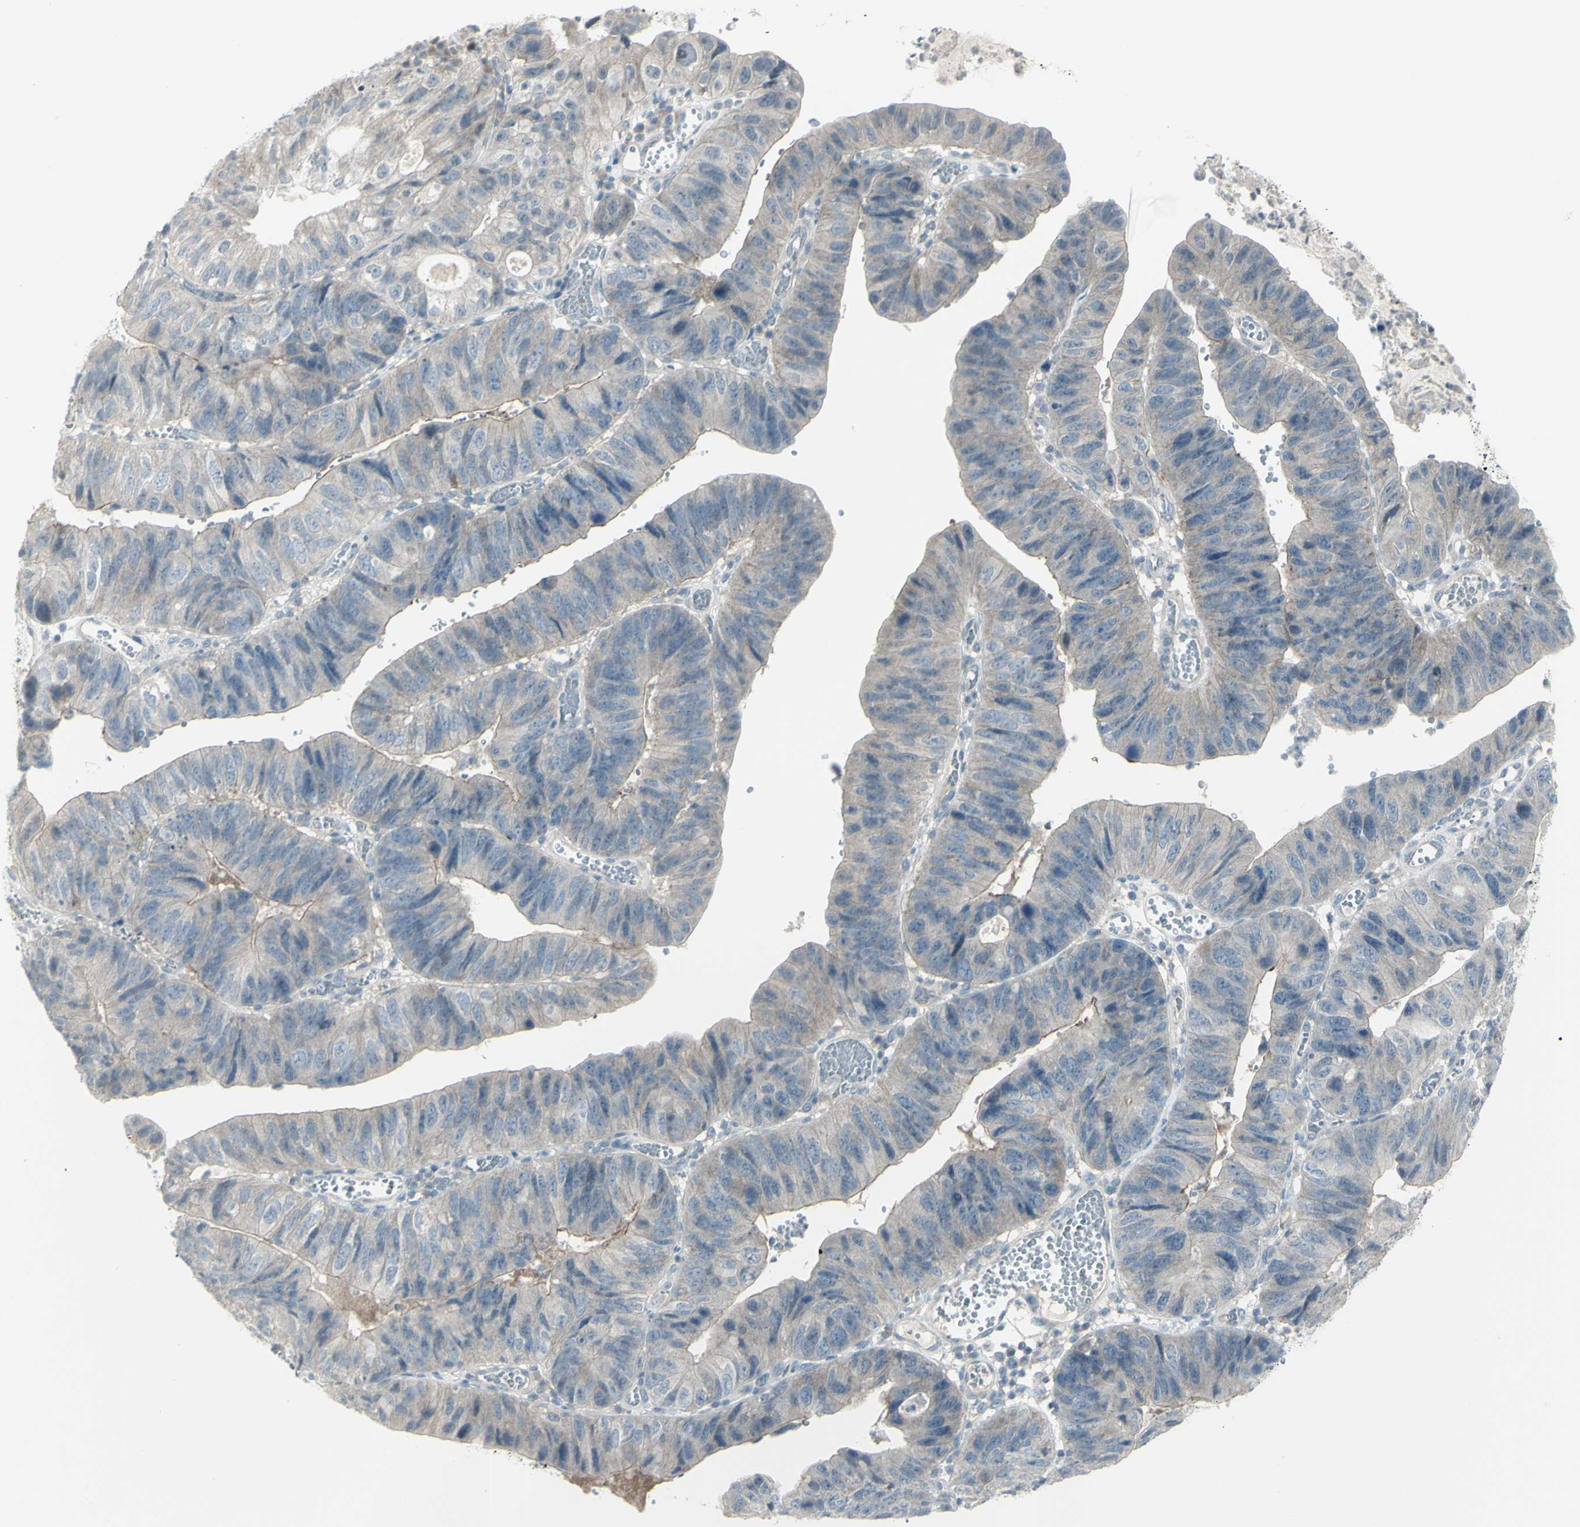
{"staining": {"intensity": "weak", "quantity": ">75%", "location": "cytoplasmic/membranous"}, "tissue": "stomach cancer", "cell_type": "Tumor cells", "image_type": "cancer", "snomed": [{"axis": "morphology", "description": "Adenocarcinoma, NOS"}, {"axis": "topography", "description": "Stomach"}], "caption": "High-magnification brightfield microscopy of stomach cancer stained with DAB (brown) and counterstained with hematoxylin (blue). tumor cells exhibit weak cytoplasmic/membranous positivity is identified in about>75% of cells.", "gene": "SH3GL2", "patient": {"sex": "male", "age": 59}}